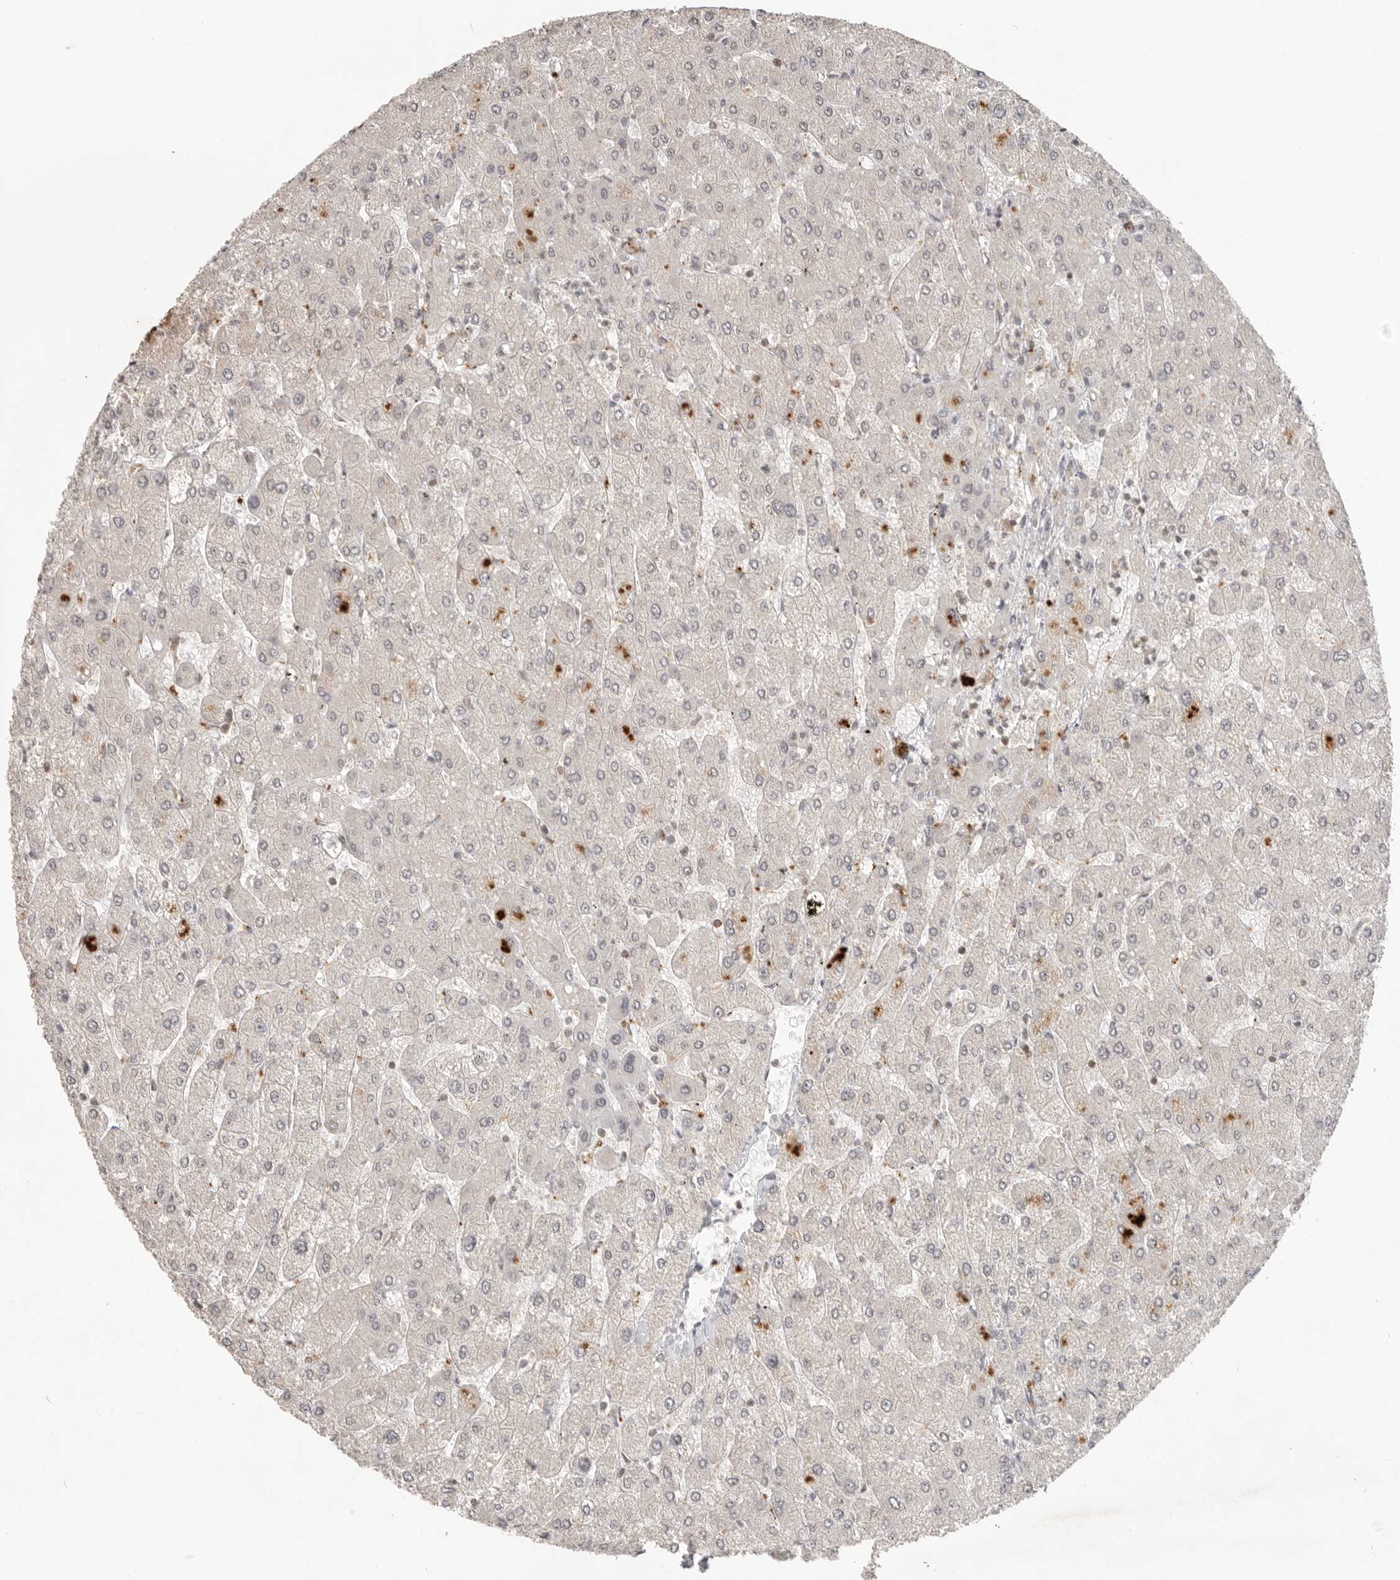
{"staining": {"intensity": "negative", "quantity": "none", "location": "none"}, "tissue": "liver", "cell_type": "Cholangiocytes", "image_type": "normal", "snomed": [{"axis": "morphology", "description": "Normal tissue, NOS"}, {"axis": "topography", "description": "Liver"}], "caption": "Protein analysis of normal liver reveals no significant positivity in cholangiocytes.", "gene": "SH3KBP1", "patient": {"sex": "male", "age": 55}}